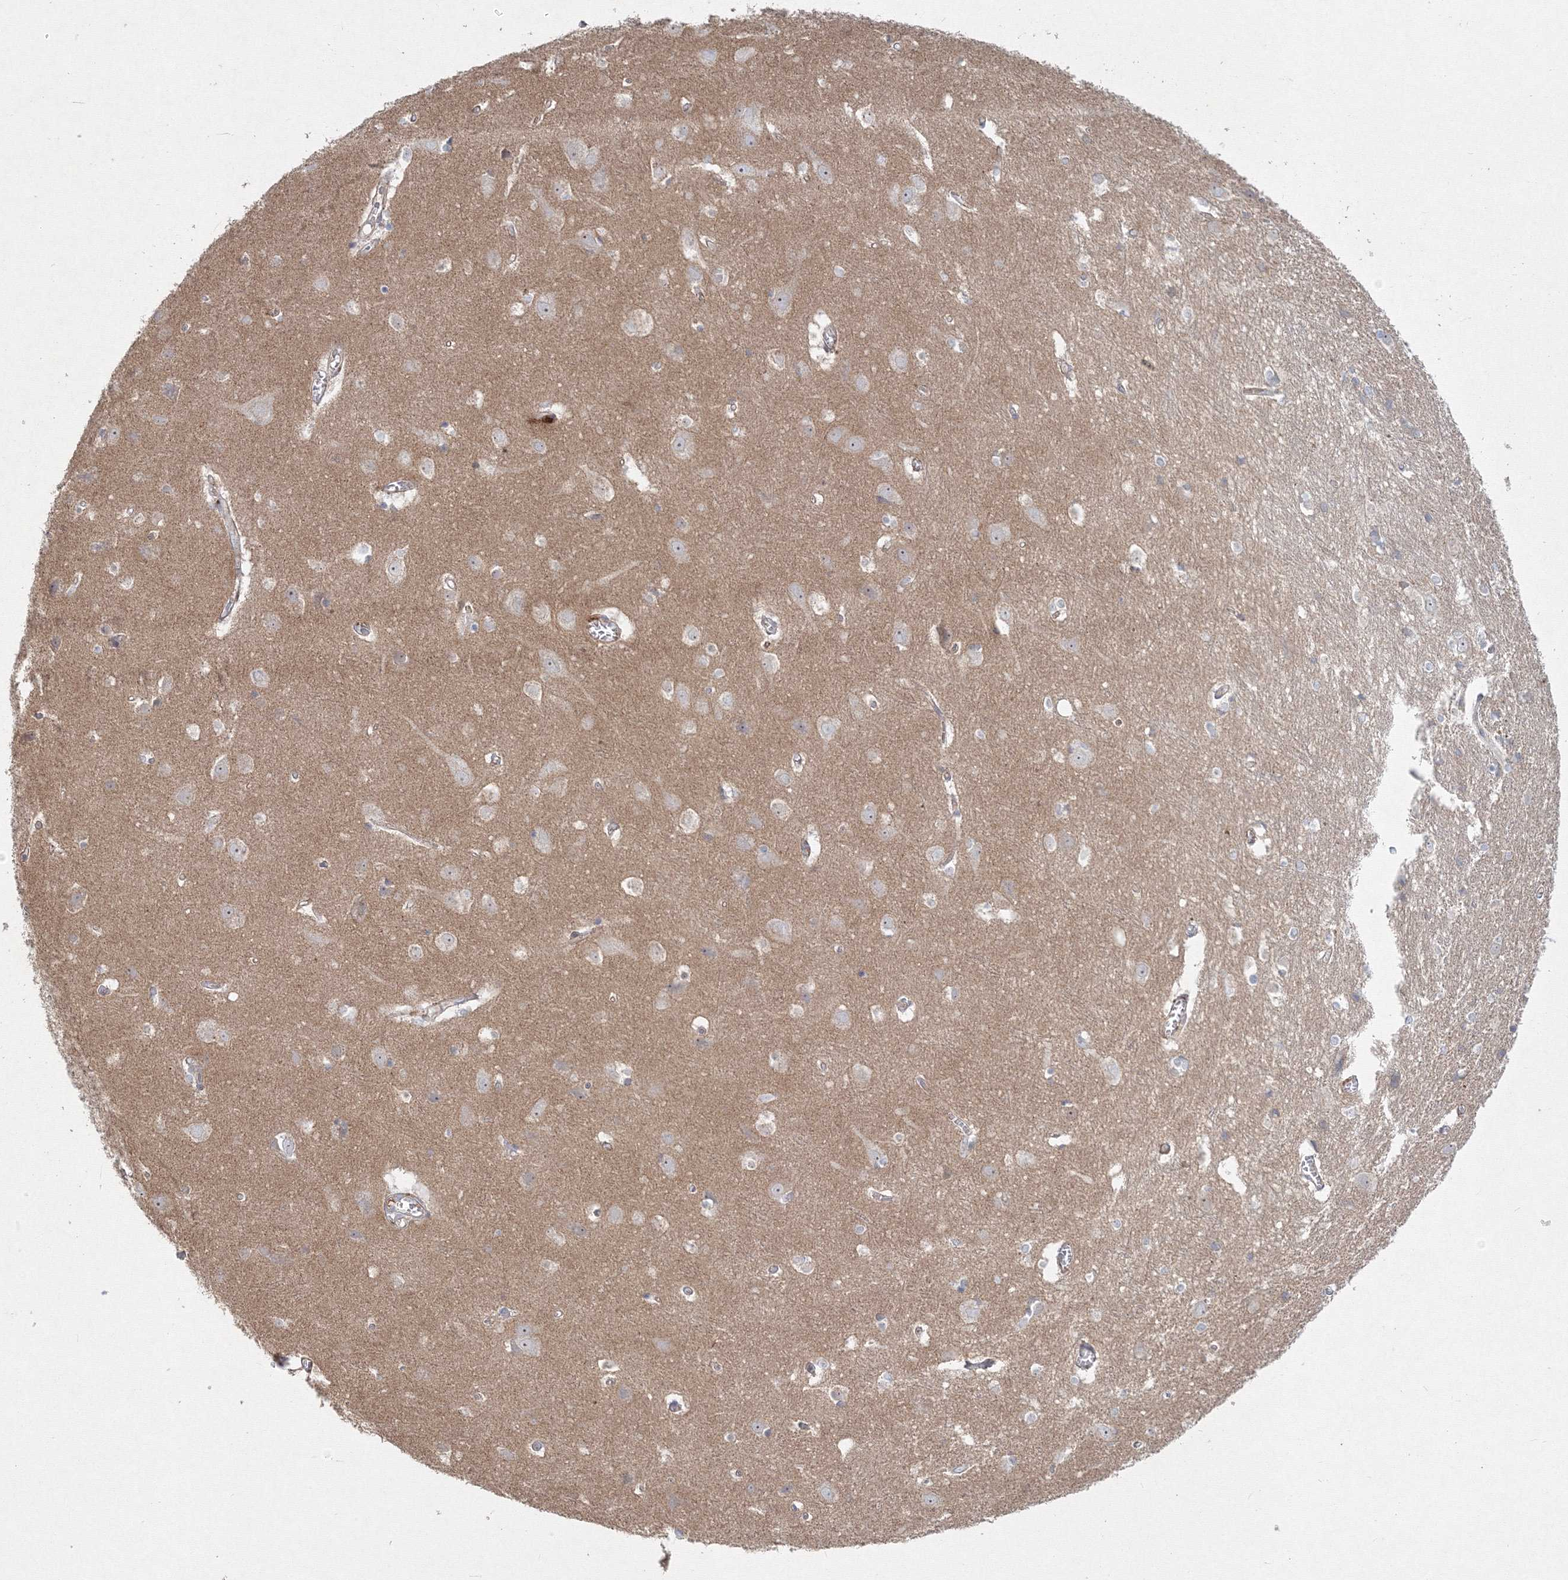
{"staining": {"intensity": "weak", "quantity": ">75%", "location": "cytoplasmic/membranous"}, "tissue": "cerebral cortex", "cell_type": "Endothelial cells", "image_type": "normal", "snomed": [{"axis": "morphology", "description": "Normal tissue, NOS"}, {"axis": "topography", "description": "Cerebral cortex"}], "caption": "Immunohistochemical staining of benign human cerebral cortex shows weak cytoplasmic/membranous protein staining in approximately >75% of endothelial cells.", "gene": "WDR49", "patient": {"sex": "male", "age": 54}}